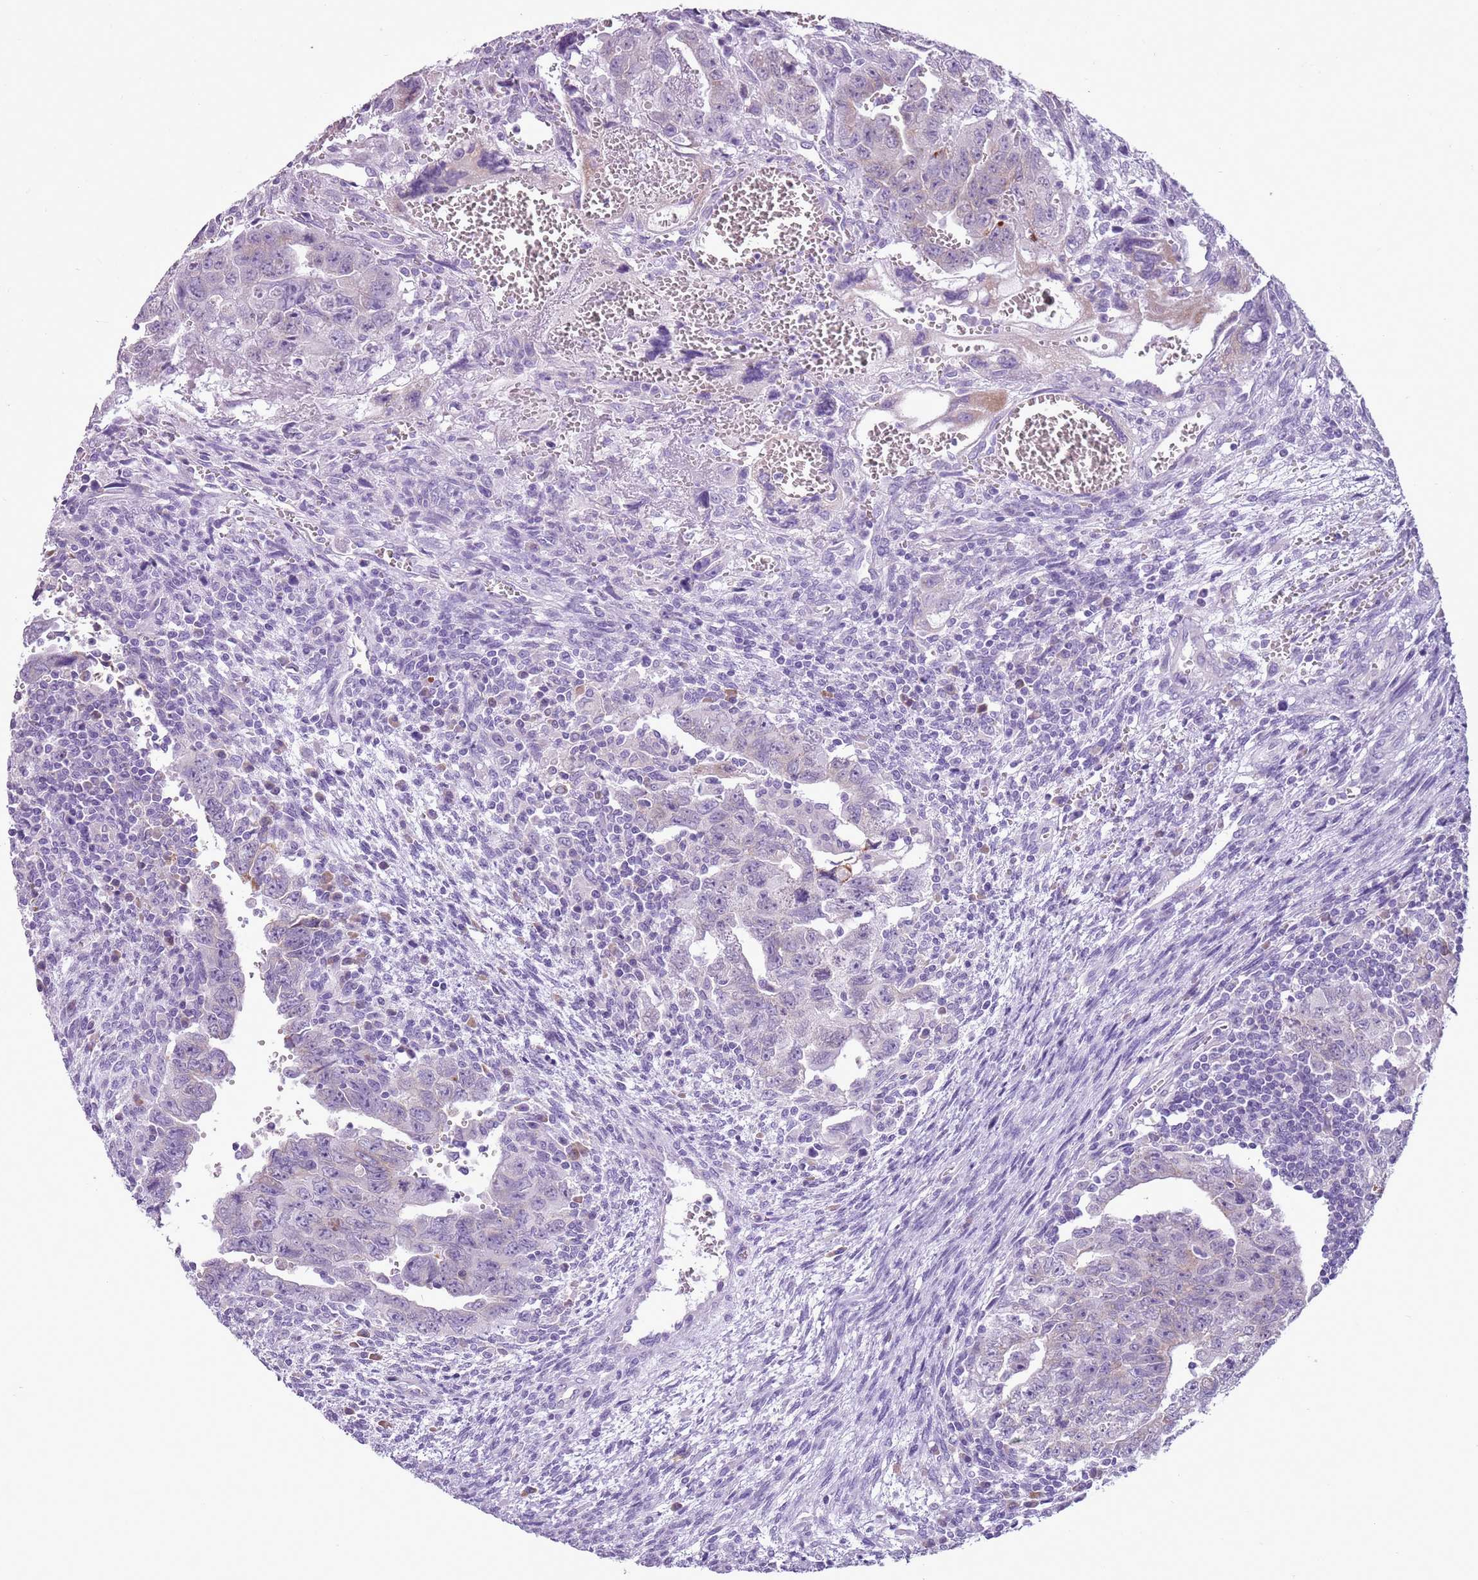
{"staining": {"intensity": "negative", "quantity": "none", "location": "none"}, "tissue": "testis cancer", "cell_type": "Tumor cells", "image_type": "cancer", "snomed": [{"axis": "morphology", "description": "Carcinoma, Embryonal, NOS"}, {"axis": "topography", "description": "Testis"}], "caption": "Immunohistochemistry (IHC) of human testis cancer reveals no expression in tumor cells.", "gene": "HYOU1", "patient": {"sex": "male", "age": 28}}